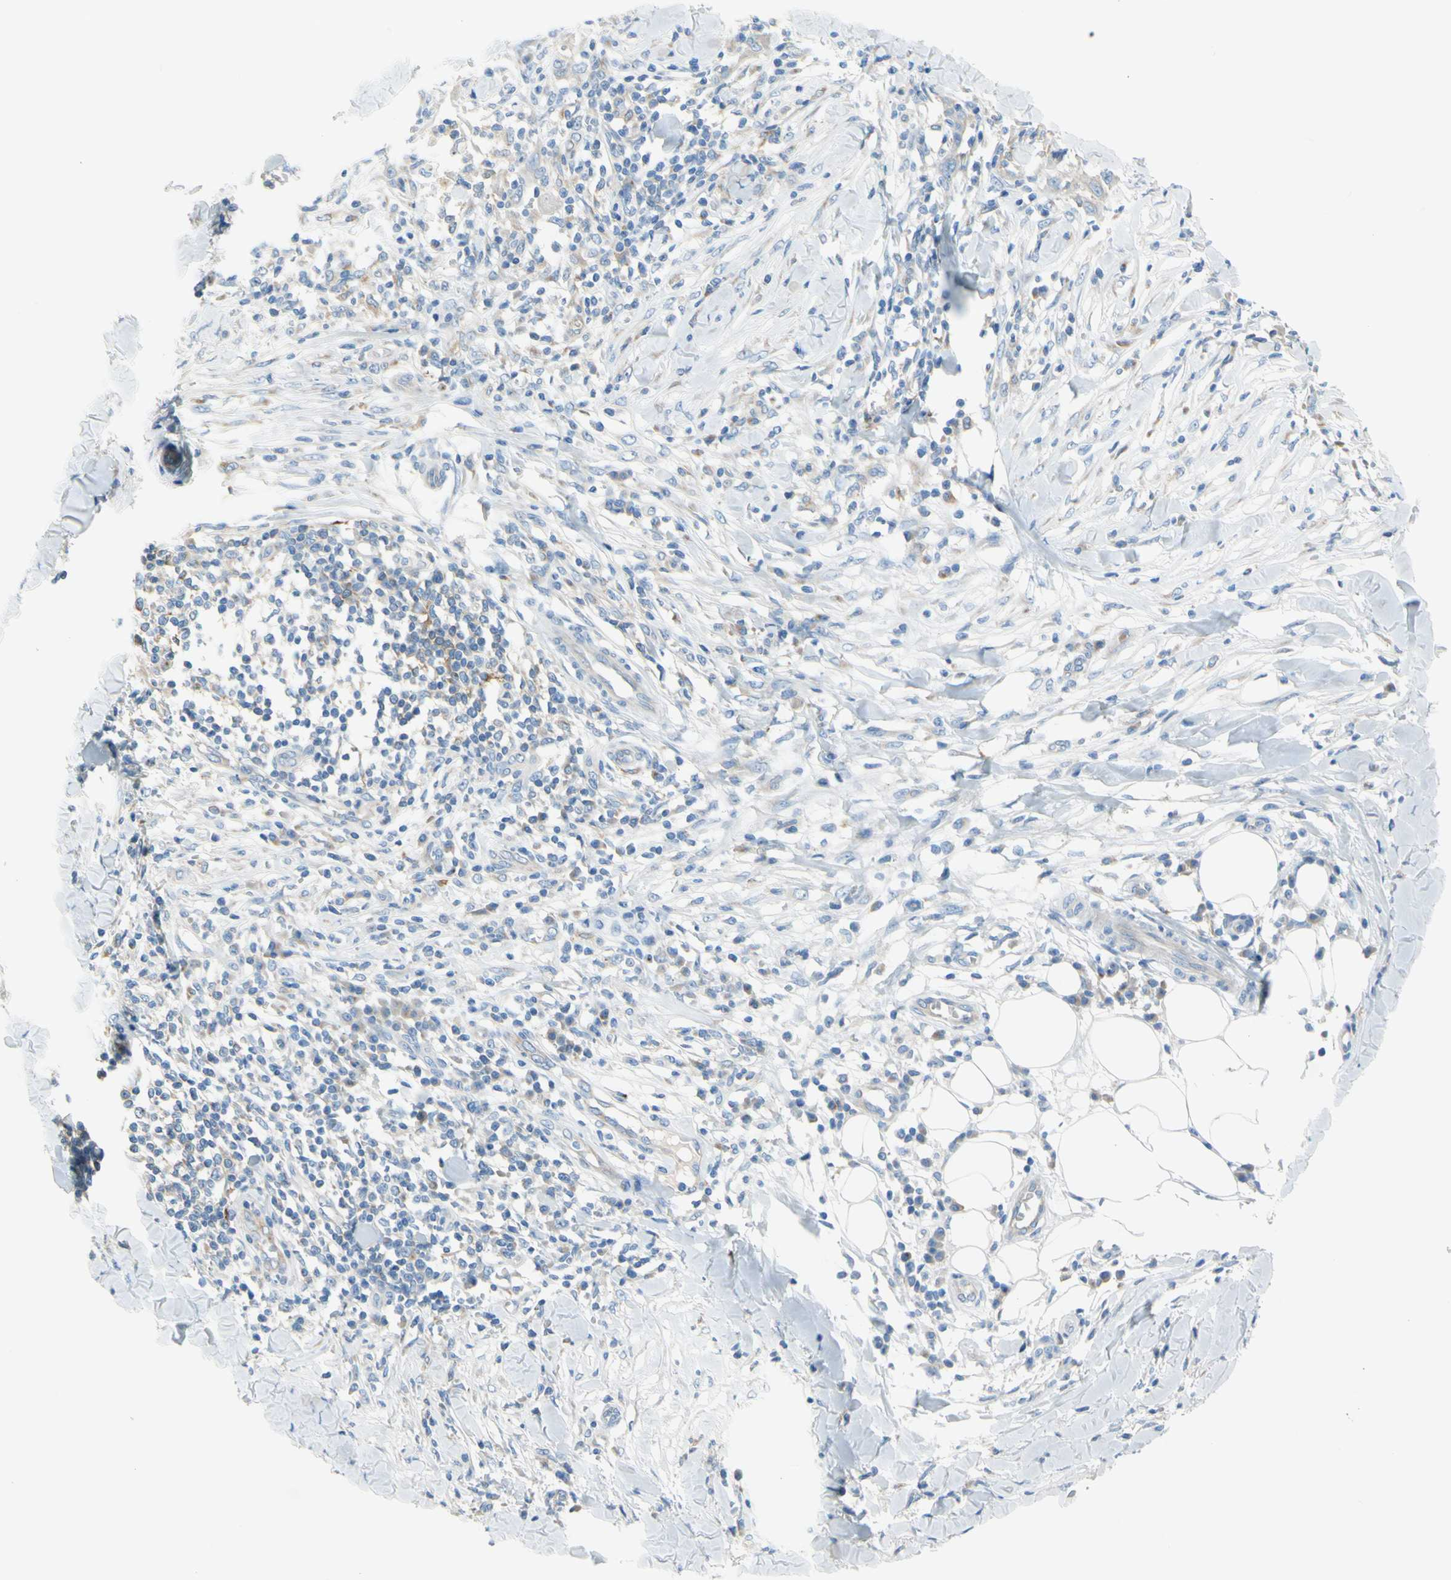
{"staining": {"intensity": "weak", "quantity": "<25%", "location": "cytoplasmic/membranous"}, "tissue": "skin cancer", "cell_type": "Tumor cells", "image_type": "cancer", "snomed": [{"axis": "morphology", "description": "Squamous cell carcinoma, NOS"}, {"axis": "topography", "description": "Skin"}], "caption": "Tumor cells are negative for protein expression in human skin cancer (squamous cell carcinoma).", "gene": "FRMD4B", "patient": {"sex": "male", "age": 24}}